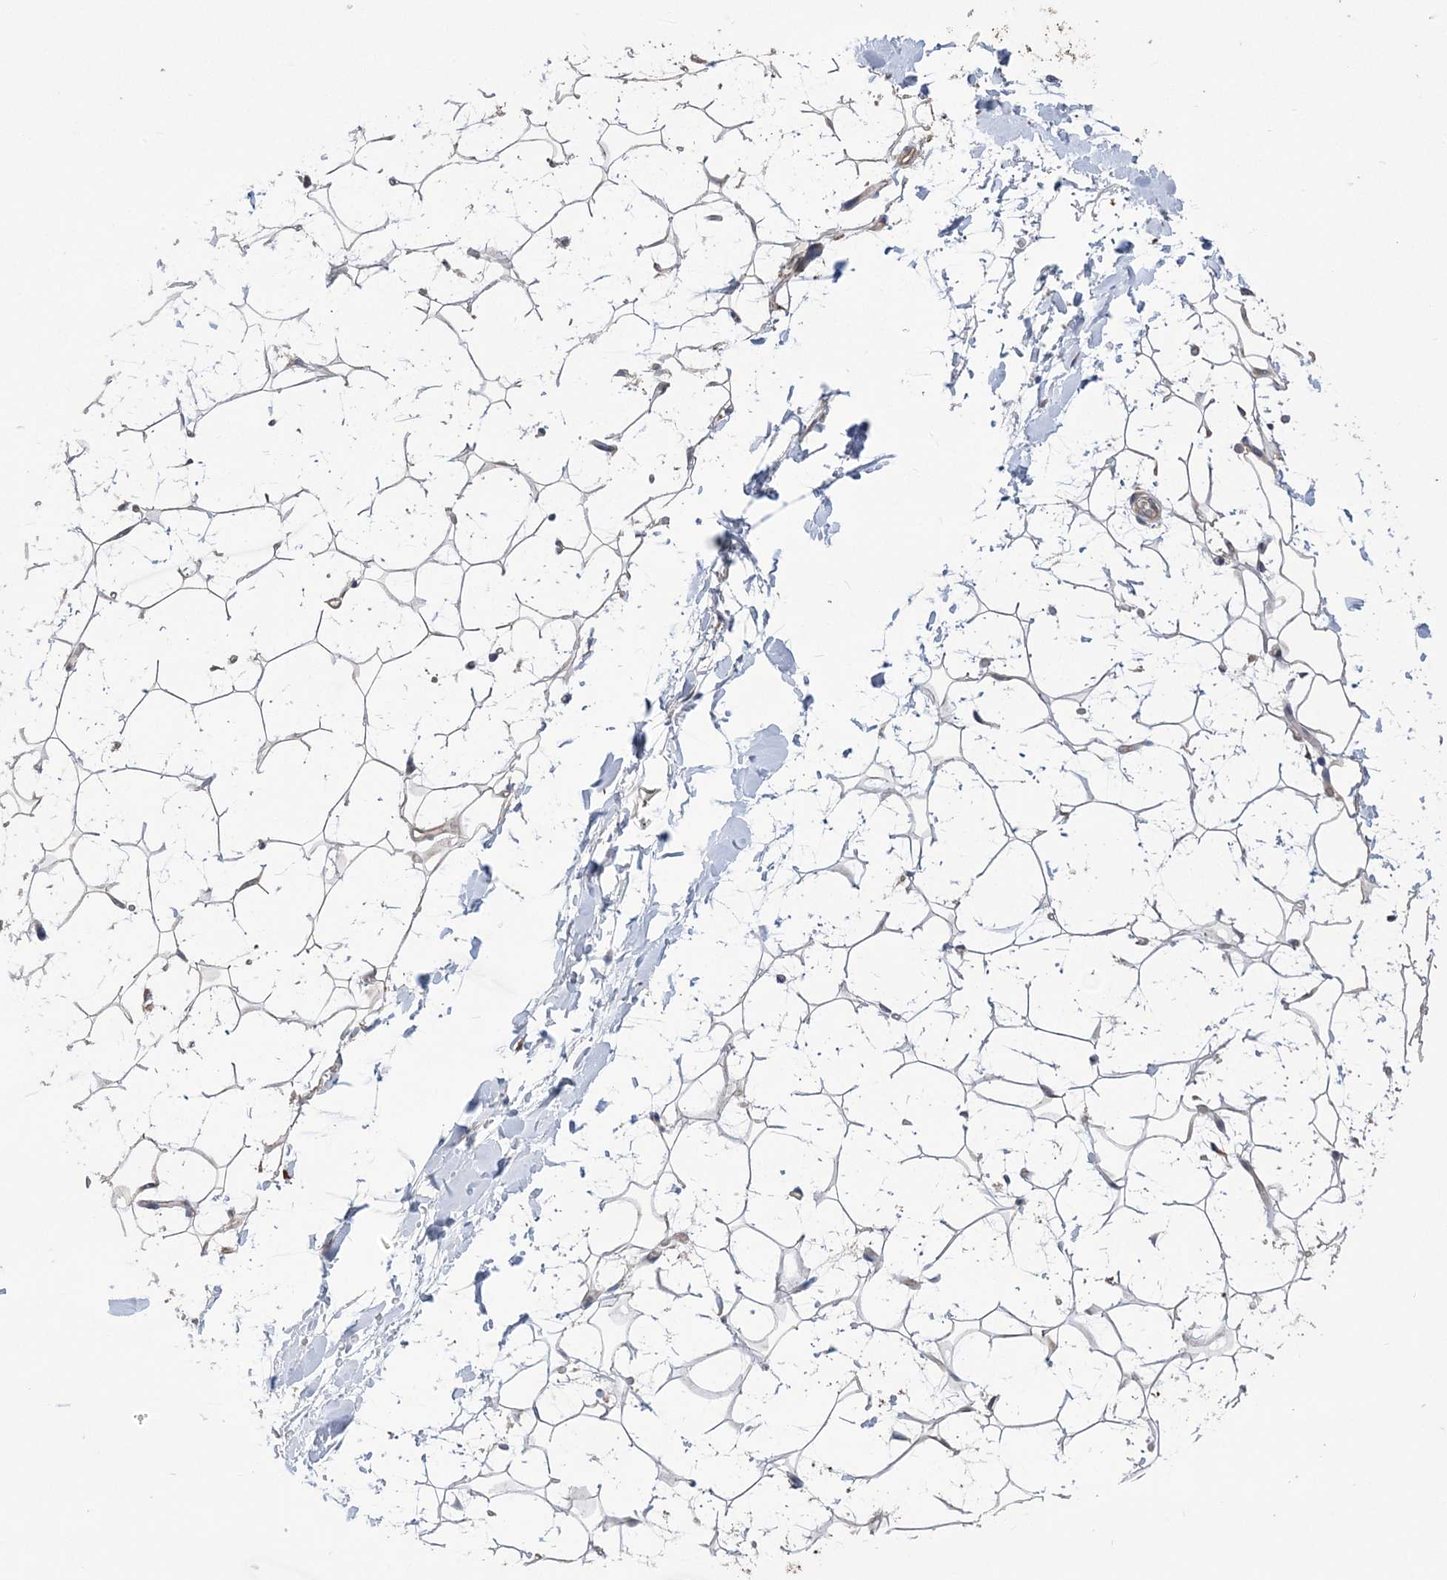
{"staining": {"intensity": "weak", "quantity": "<25%", "location": "cytoplasmic/membranous"}, "tissue": "adipose tissue", "cell_type": "Adipocytes", "image_type": "normal", "snomed": [{"axis": "morphology", "description": "Normal tissue, NOS"}, {"axis": "topography", "description": "Breast"}], "caption": "Immunohistochemical staining of normal human adipose tissue displays no significant positivity in adipocytes. (DAB immunohistochemistry (IHC) with hematoxylin counter stain).", "gene": "MTRF1L", "patient": {"sex": "female", "age": 26}}